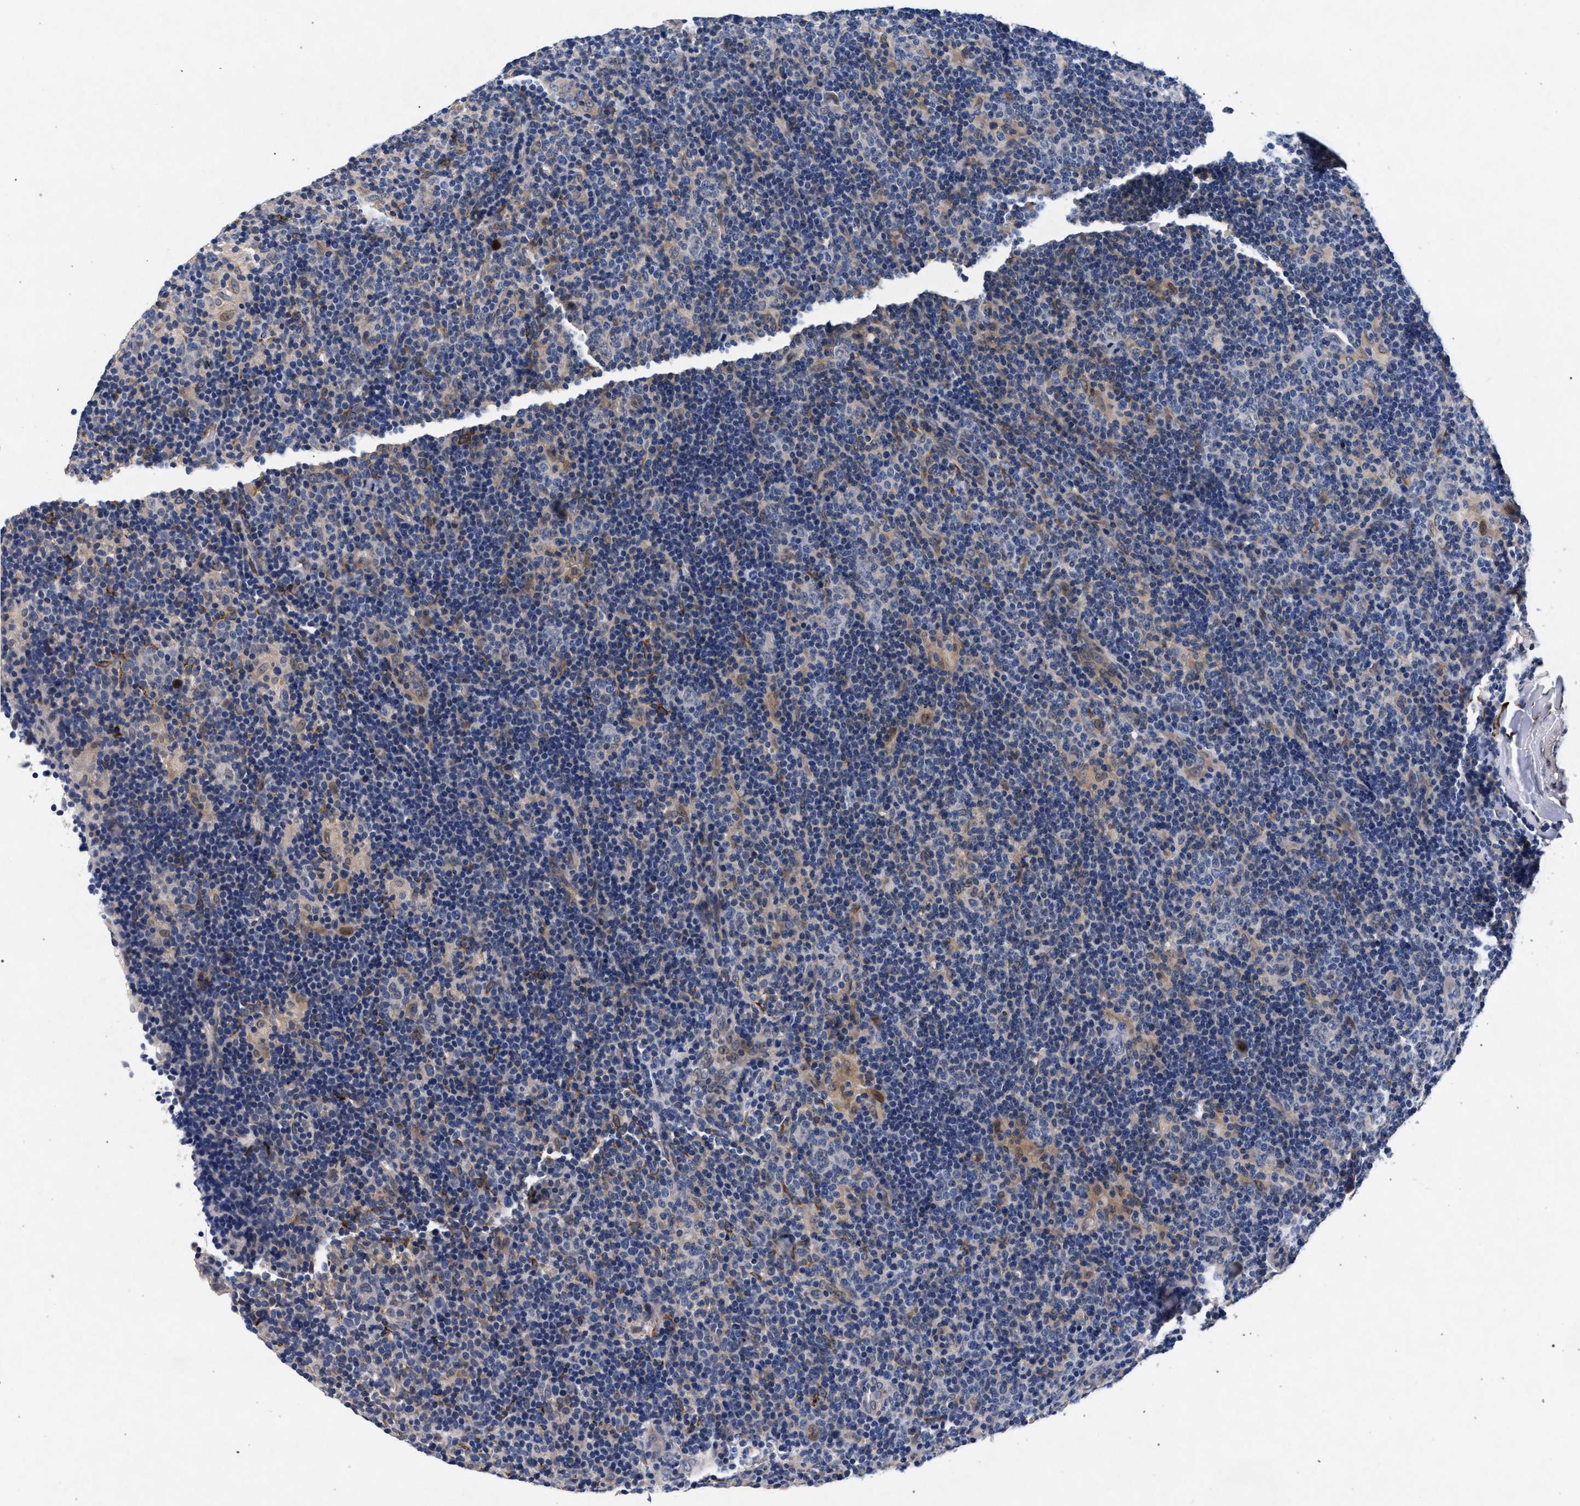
{"staining": {"intensity": "weak", "quantity": "<25%", "location": "cytoplasmic/membranous"}, "tissue": "lymphoma", "cell_type": "Tumor cells", "image_type": "cancer", "snomed": [{"axis": "morphology", "description": "Hodgkin's disease, NOS"}, {"axis": "topography", "description": "Lymph node"}], "caption": "Tumor cells show no significant positivity in lymphoma.", "gene": "NEK7", "patient": {"sex": "female", "age": 57}}